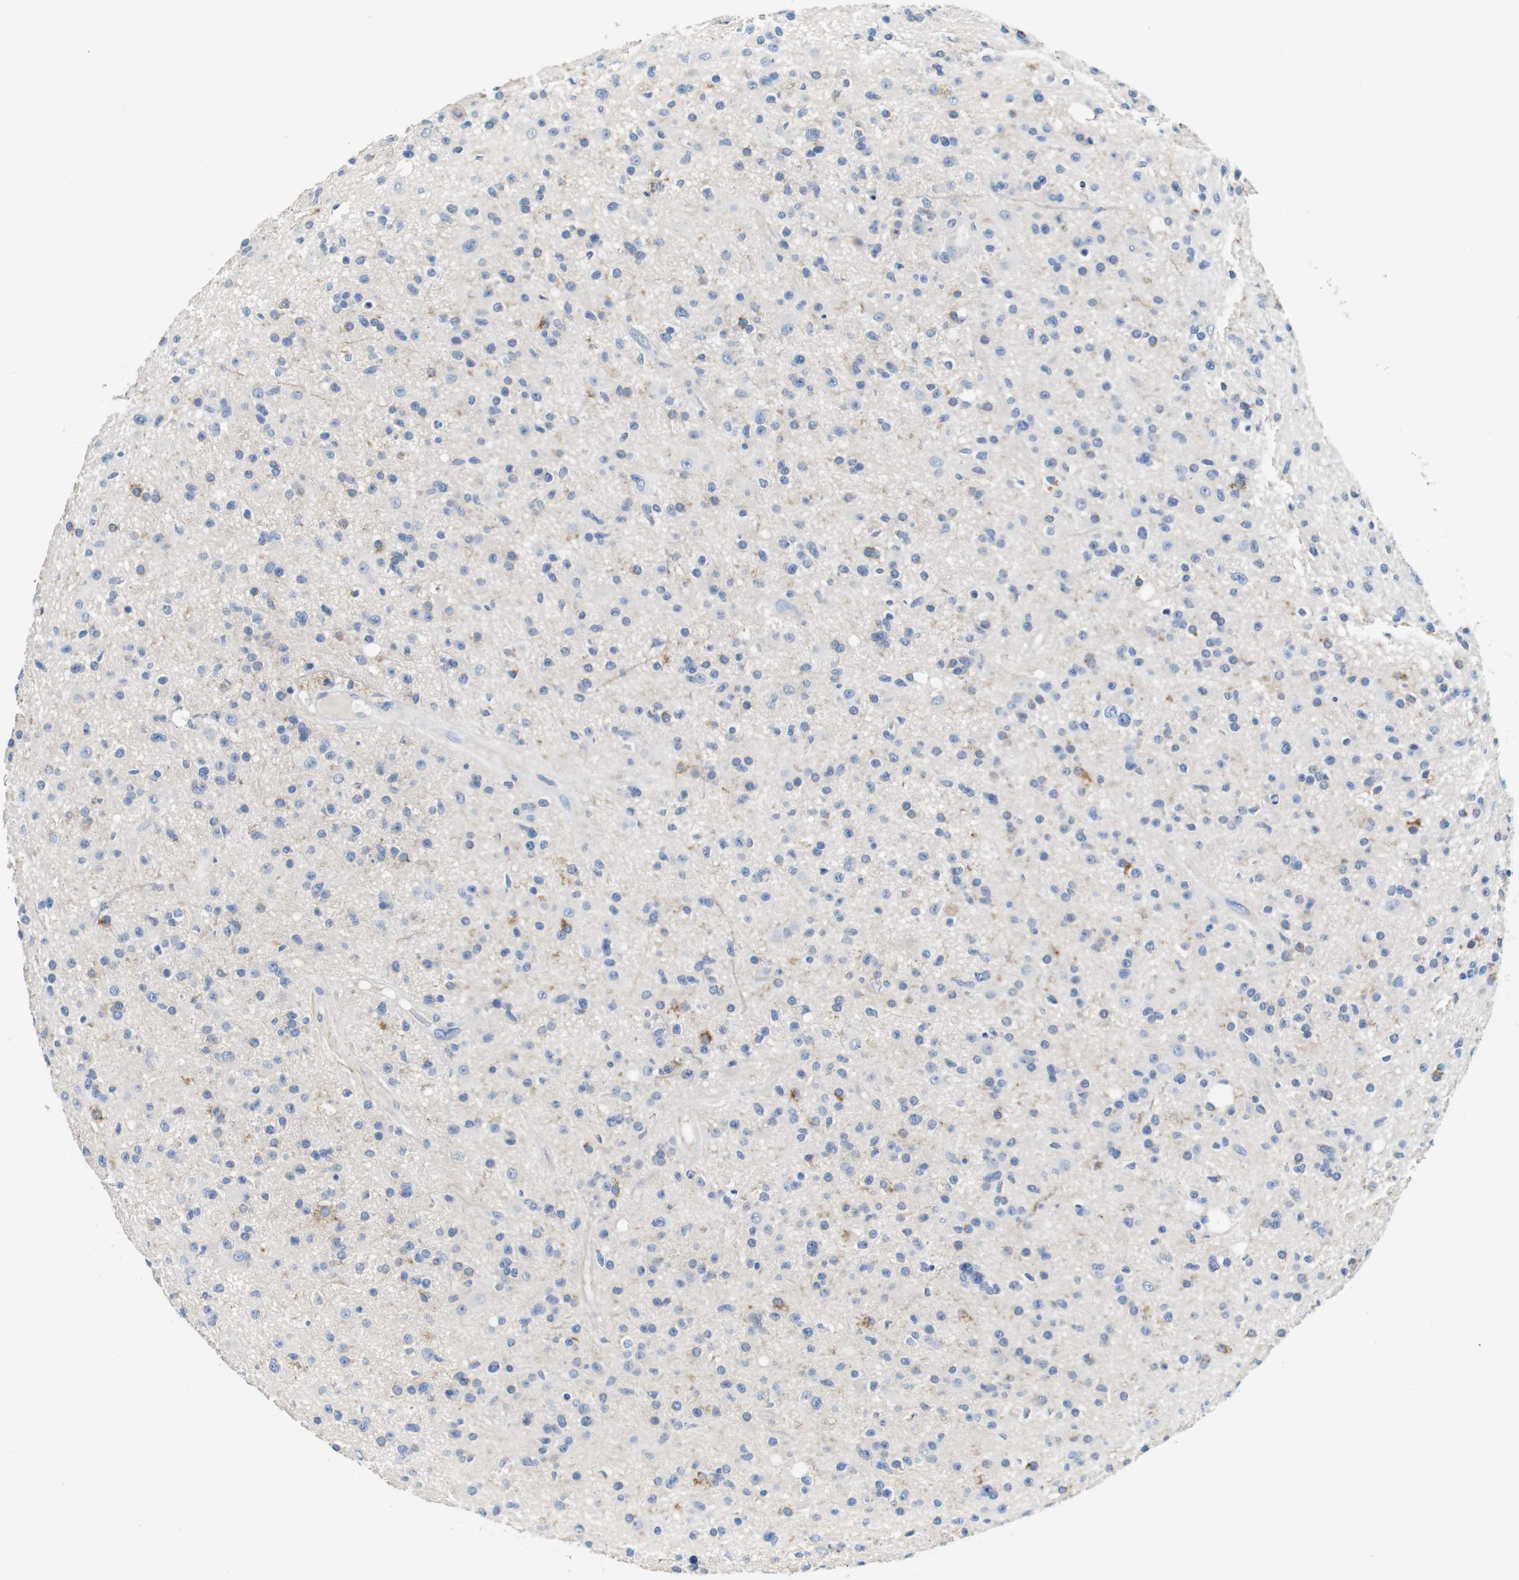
{"staining": {"intensity": "negative", "quantity": "none", "location": "none"}, "tissue": "glioma", "cell_type": "Tumor cells", "image_type": "cancer", "snomed": [{"axis": "morphology", "description": "Glioma, malignant, High grade"}, {"axis": "topography", "description": "Brain"}], "caption": "A histopathology image of glioma stained for a protein exhibits no brown staining in tumor cells.", "gene": "IGSF8", "patient": {"sex": "male", "age": 33}}